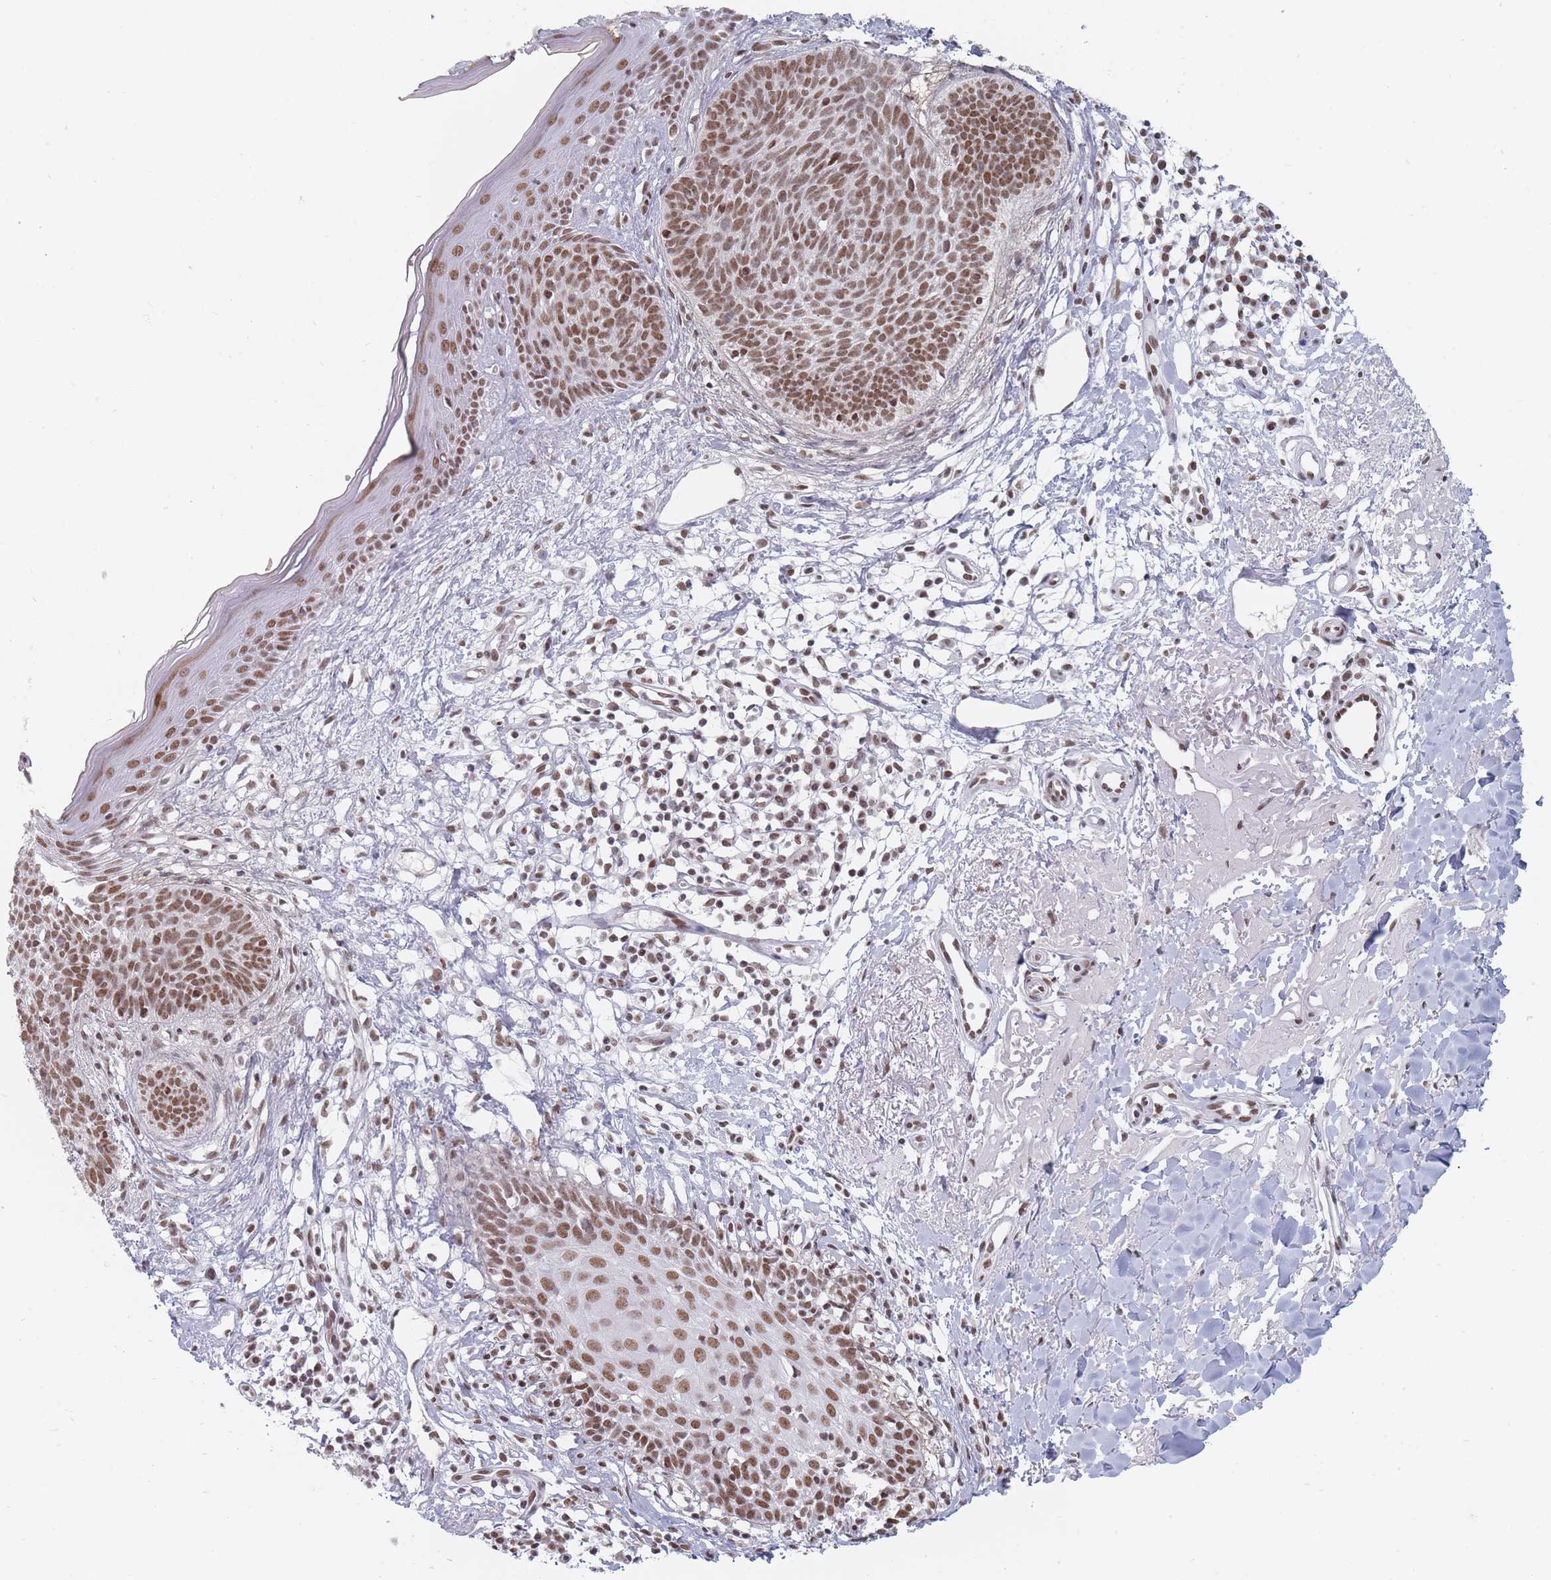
{"staining": {"intensity": "moderate", "quantity": ">75%", "location": "nuclear"}, "tissue": "skin cancer", "cell_type": "Tumor cells", "image_type": "cancer", "snomed": [{"axis": "morphology", "description": "Basal cell carcinoma"}, {"axis": "topography", "description": "Skin"}], "caption": "Basal cell carcinoma (skin) stained for a protein displays moderate nuclear positivity in tumor cells. Using DAB (3,3'-diaminobenzidine) (brown) and hematoxylin (blue) stains, captured at high magnification using brightfield microscopy.", "gene": "SAFB2", "patient": {"sex": "male", "age": 84}}